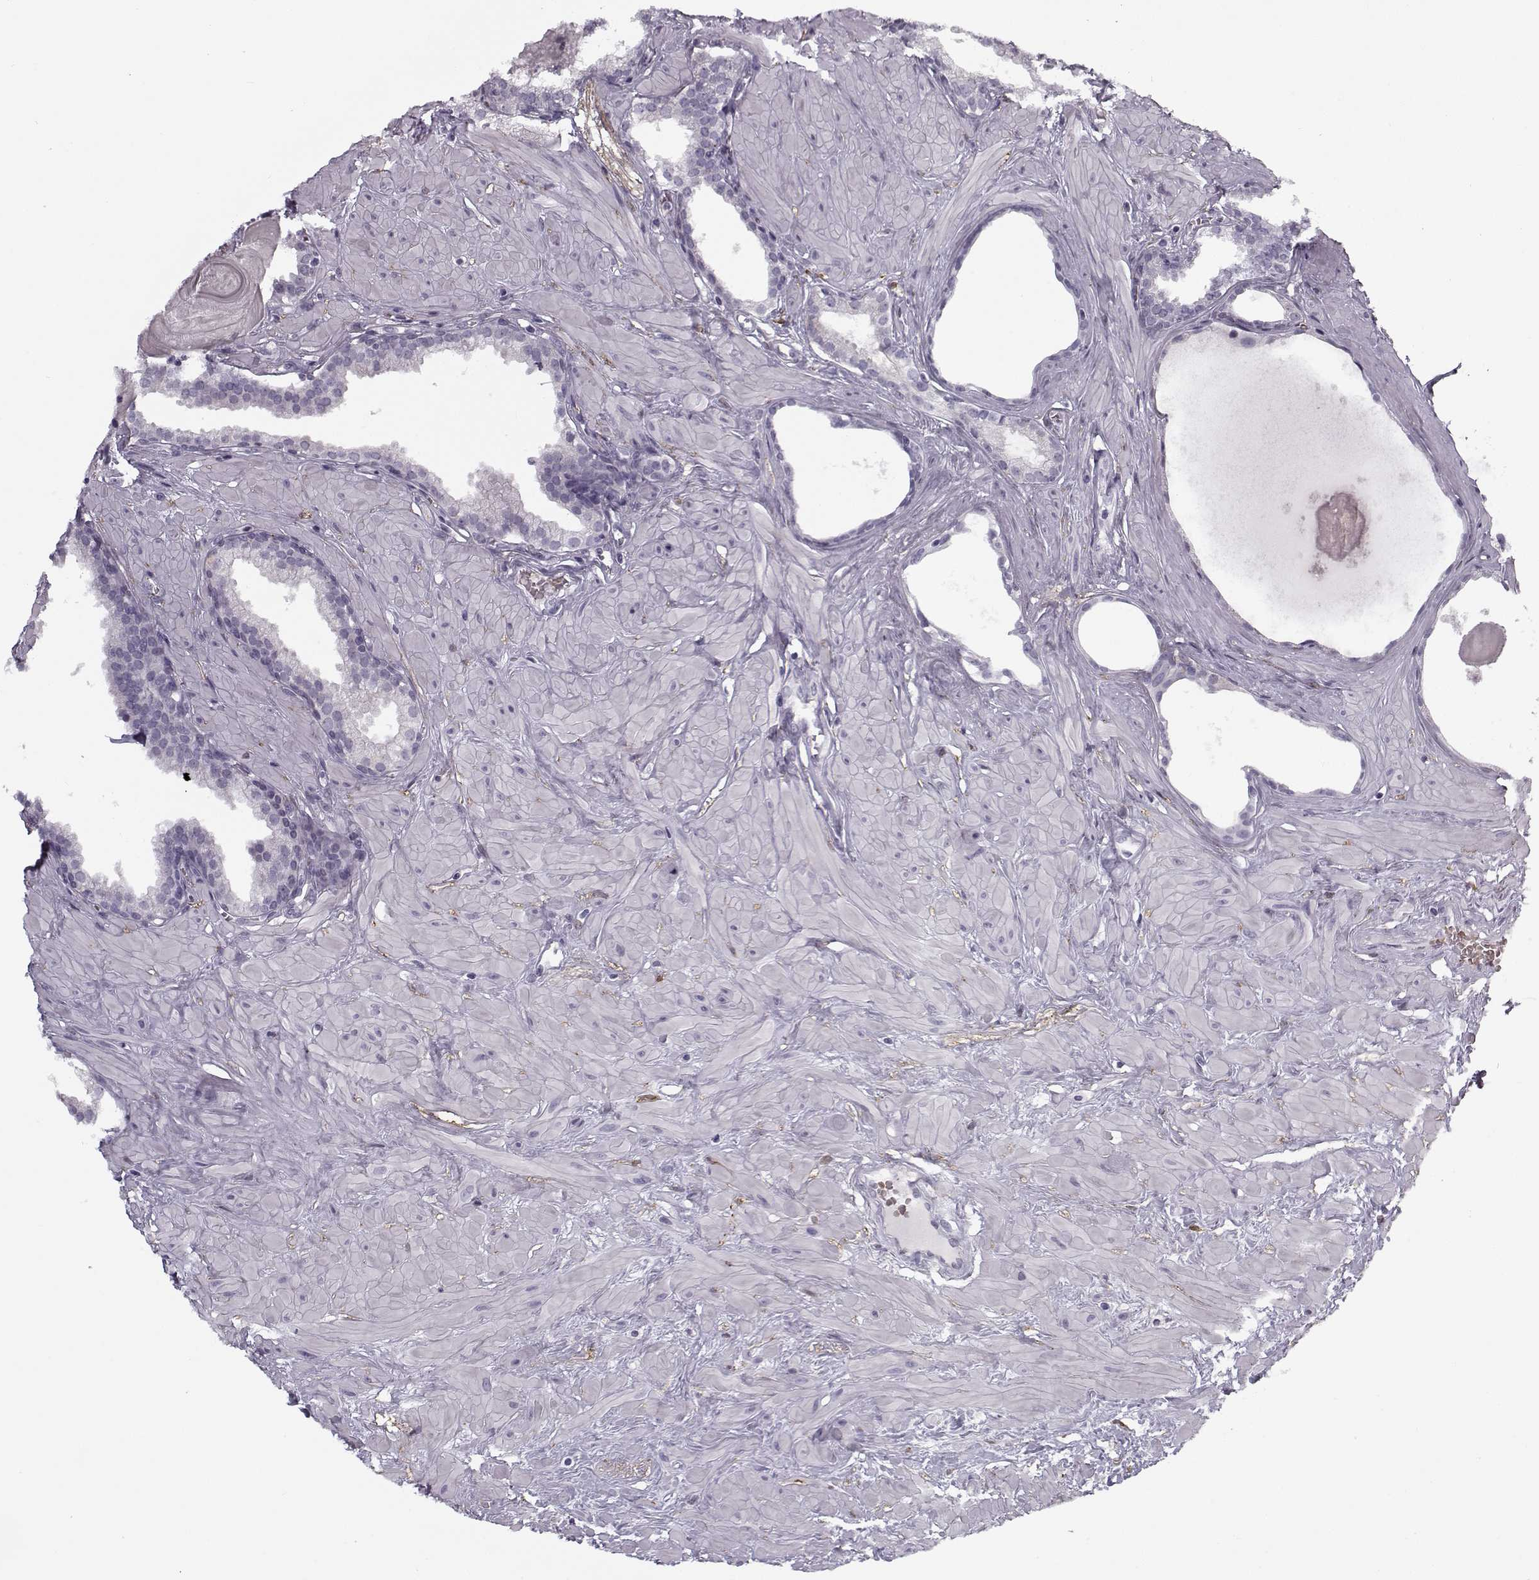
{"staining": {"intensity": "negative", "quantity": "none", "location": "none"}, "tissue": "prostate", "cell_type": "Glandular cells", "image_type": "normal", "snomed": [{"axis": "morphology", "description": "Normal tissue, NOS"}, {"axis": "topography", "description": "Prostate"}], "caption": "Immunohistochemical staining of unremarkable prostate demonstrates no significant staining in glandular cells.", "gene": "SNCA", "patient": {"sex": "male", "age": 48}}